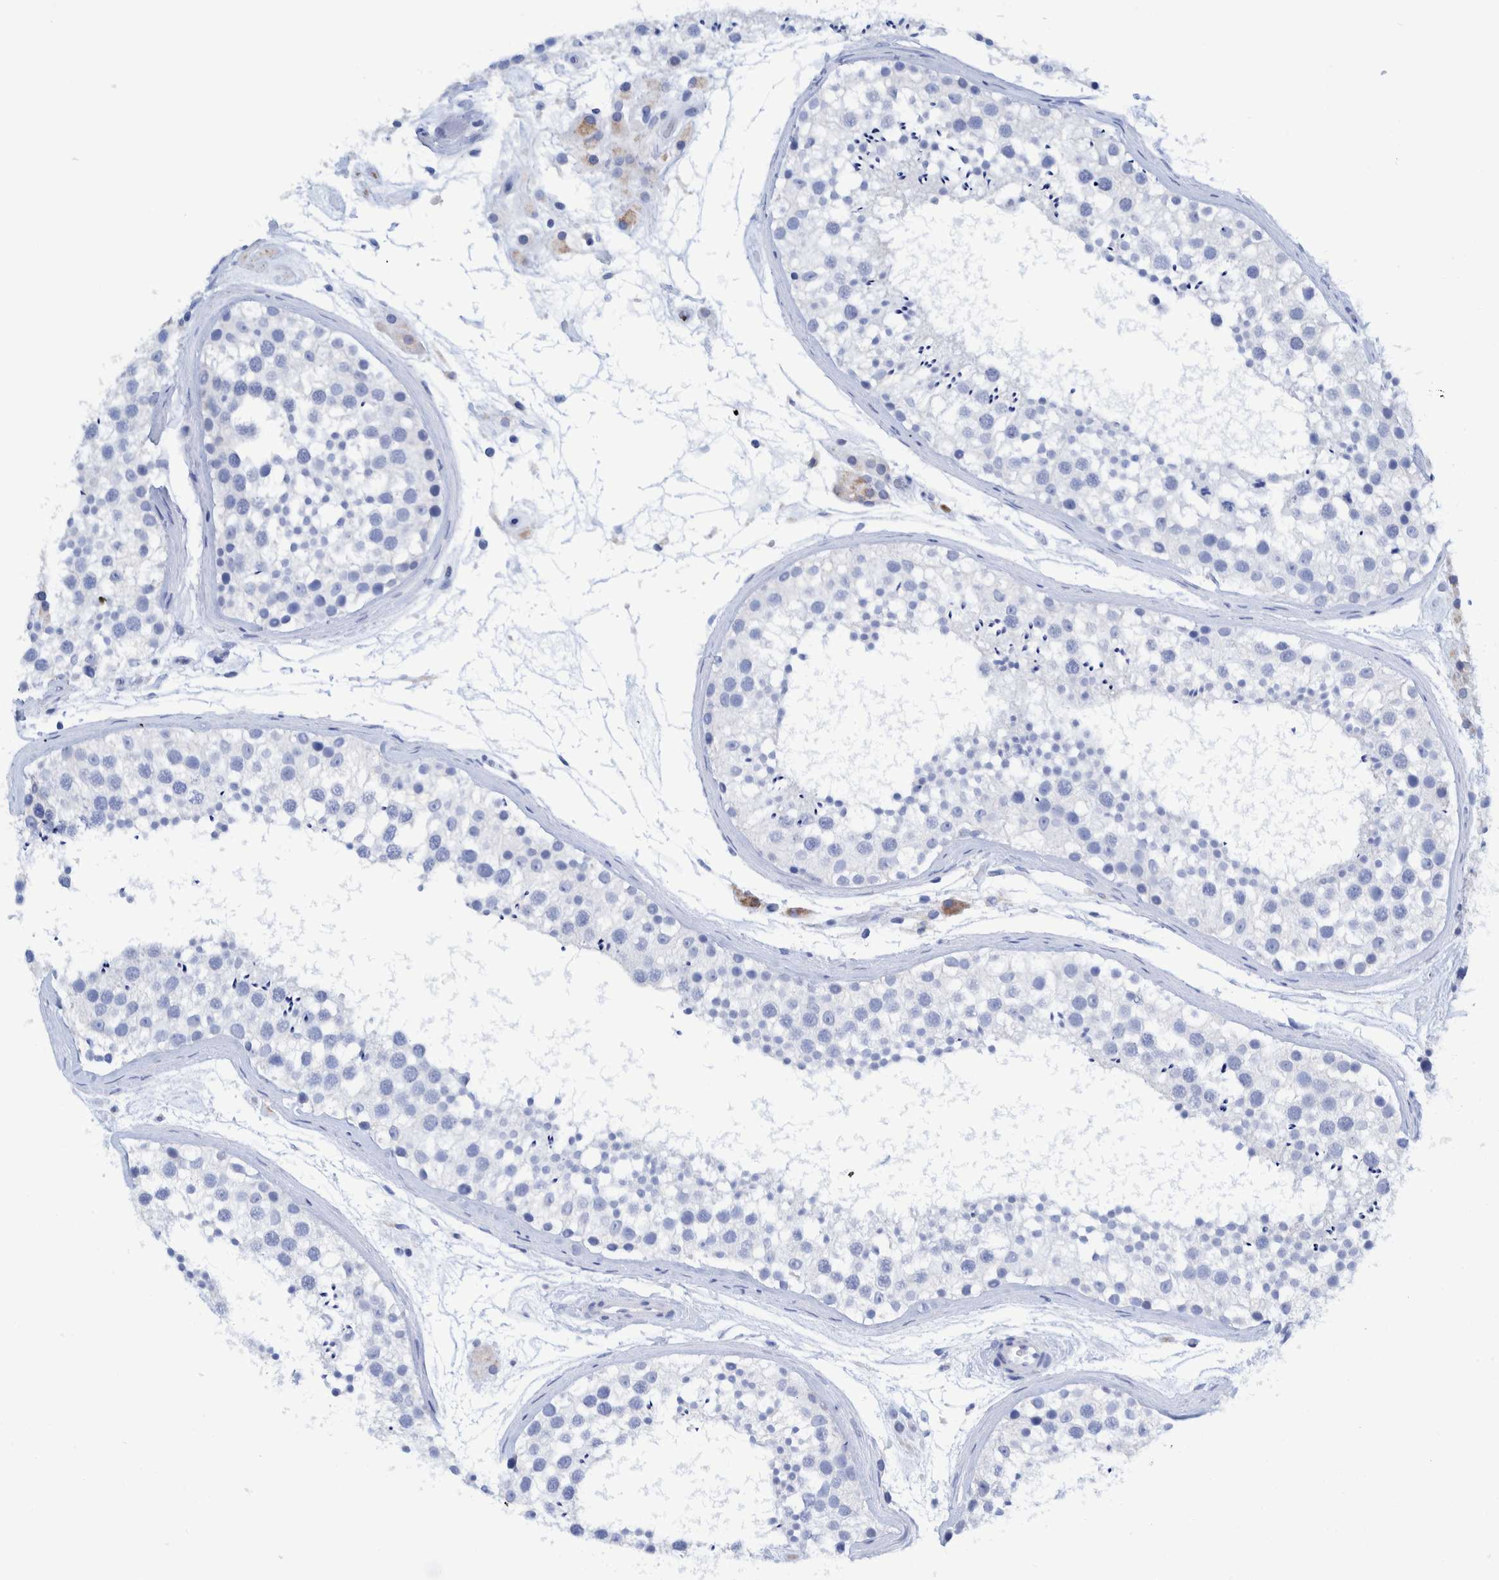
{"staining": {"intensity": "negative", "quantity": "none", "location": "none"}, "tissue": "testis", "cell_type": "Cells in seminiferous ducts", "image_type": "normal", "snomed": [{"axis": "morphology", "description": "Normal tissue, NOS"}, {"axis": "topography", "description": "Testis"}], "caption": "Immunohistochemistry (IHC) histopathology image of unremarkable testis: testis stained with DAB shows no significant protein positivity in cells in seminiferous ducts.", "gene": "KRT14", "patient": {"sex": "male", "age": 46}}